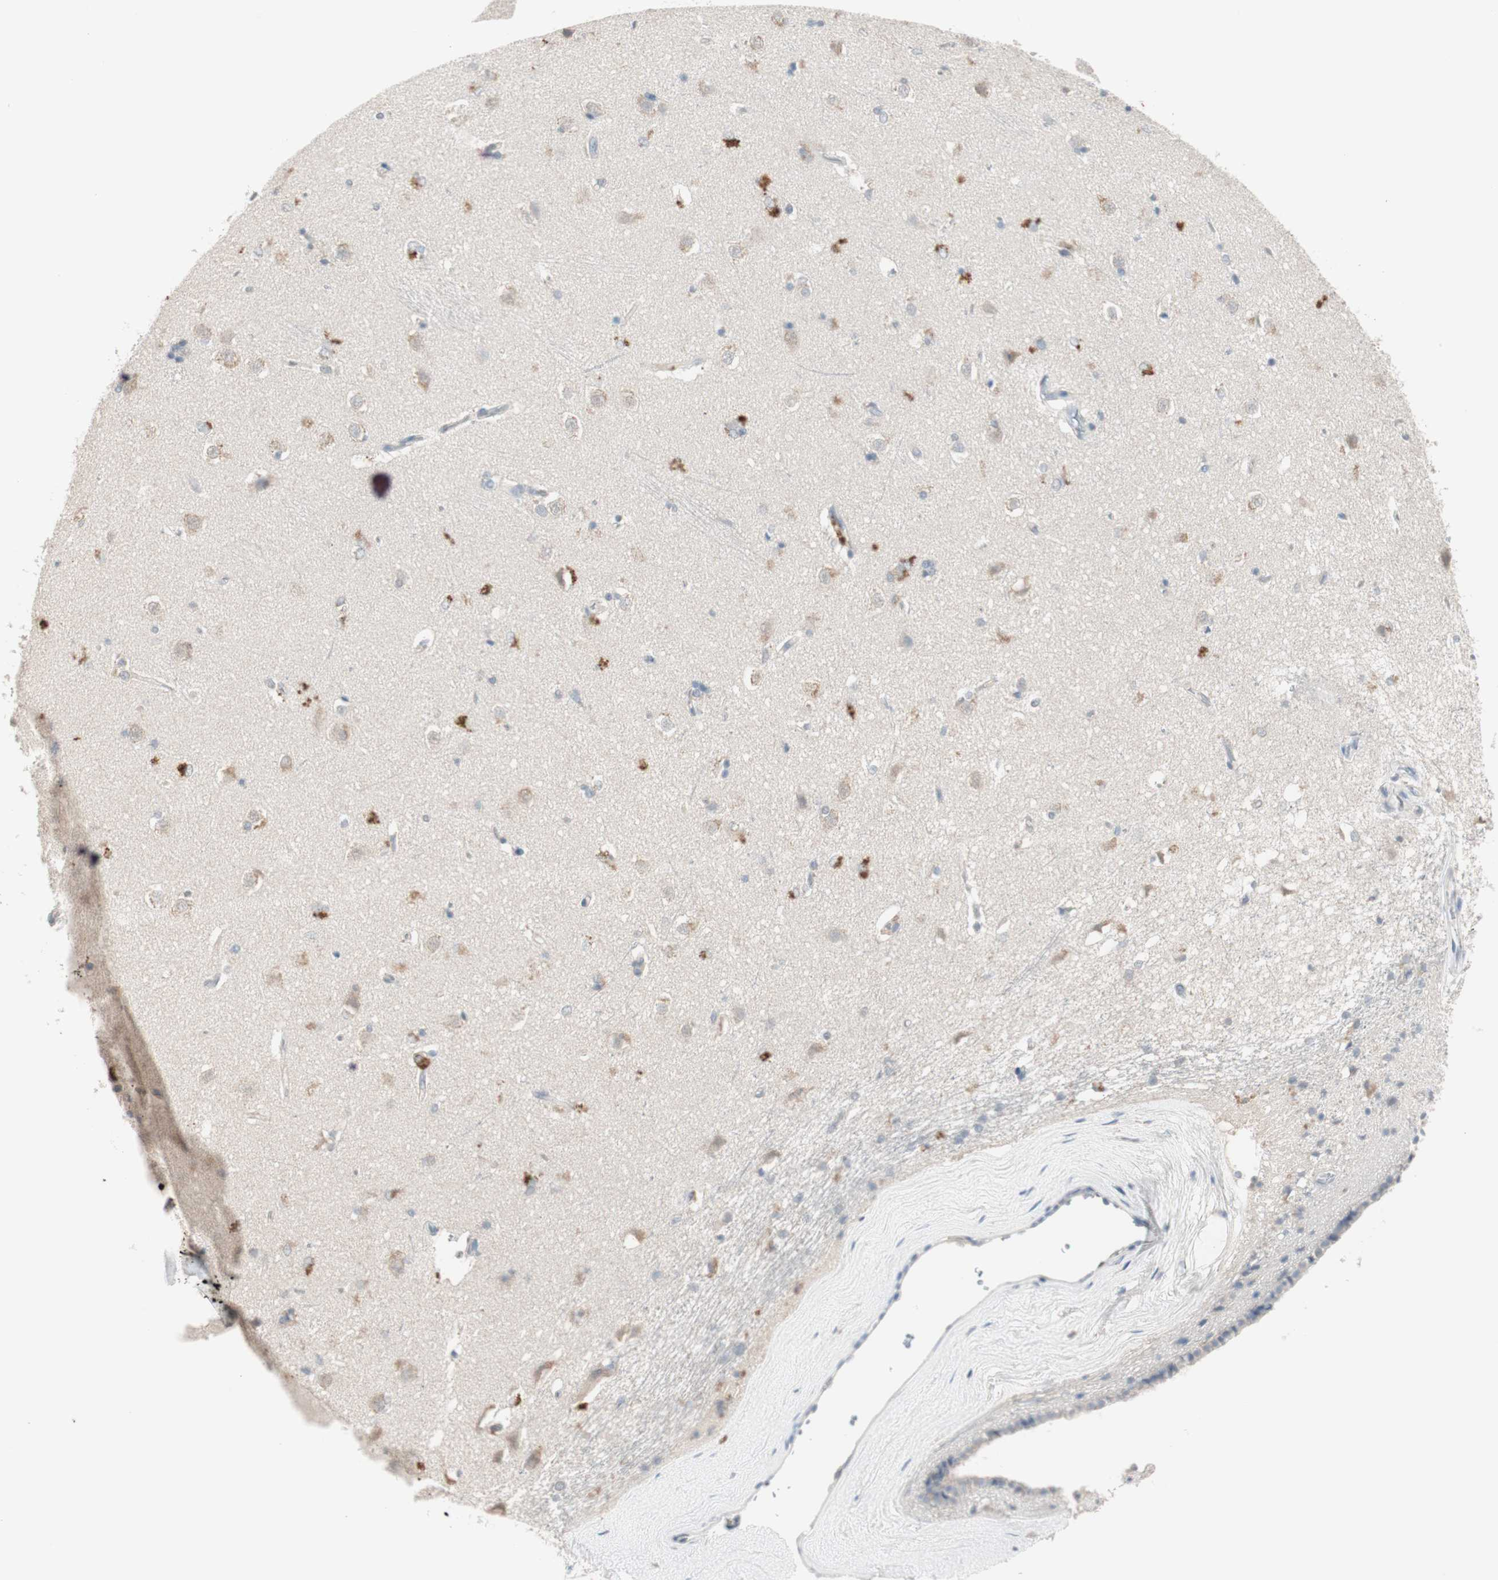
{"staining": {"intensity": "negative", "quantity": "none", "location": "none"}, "tissue": "caudate", "cell_type": "Glial cells", "image_type": "normal", "snomed": [{"axis": "morphology", "description": "Normal tissue, NOS"}, {"axis": "topography", "description": "Lateral ventricle wall"}], "caption": "Glial cells show no significant staining in unremarkable caudate. (DAB (3,3'-diaminobenzidine) IHC with hematoxylin counter stain).", "gene": "KHK", "patient": {"sex": "female", "age": 19}}